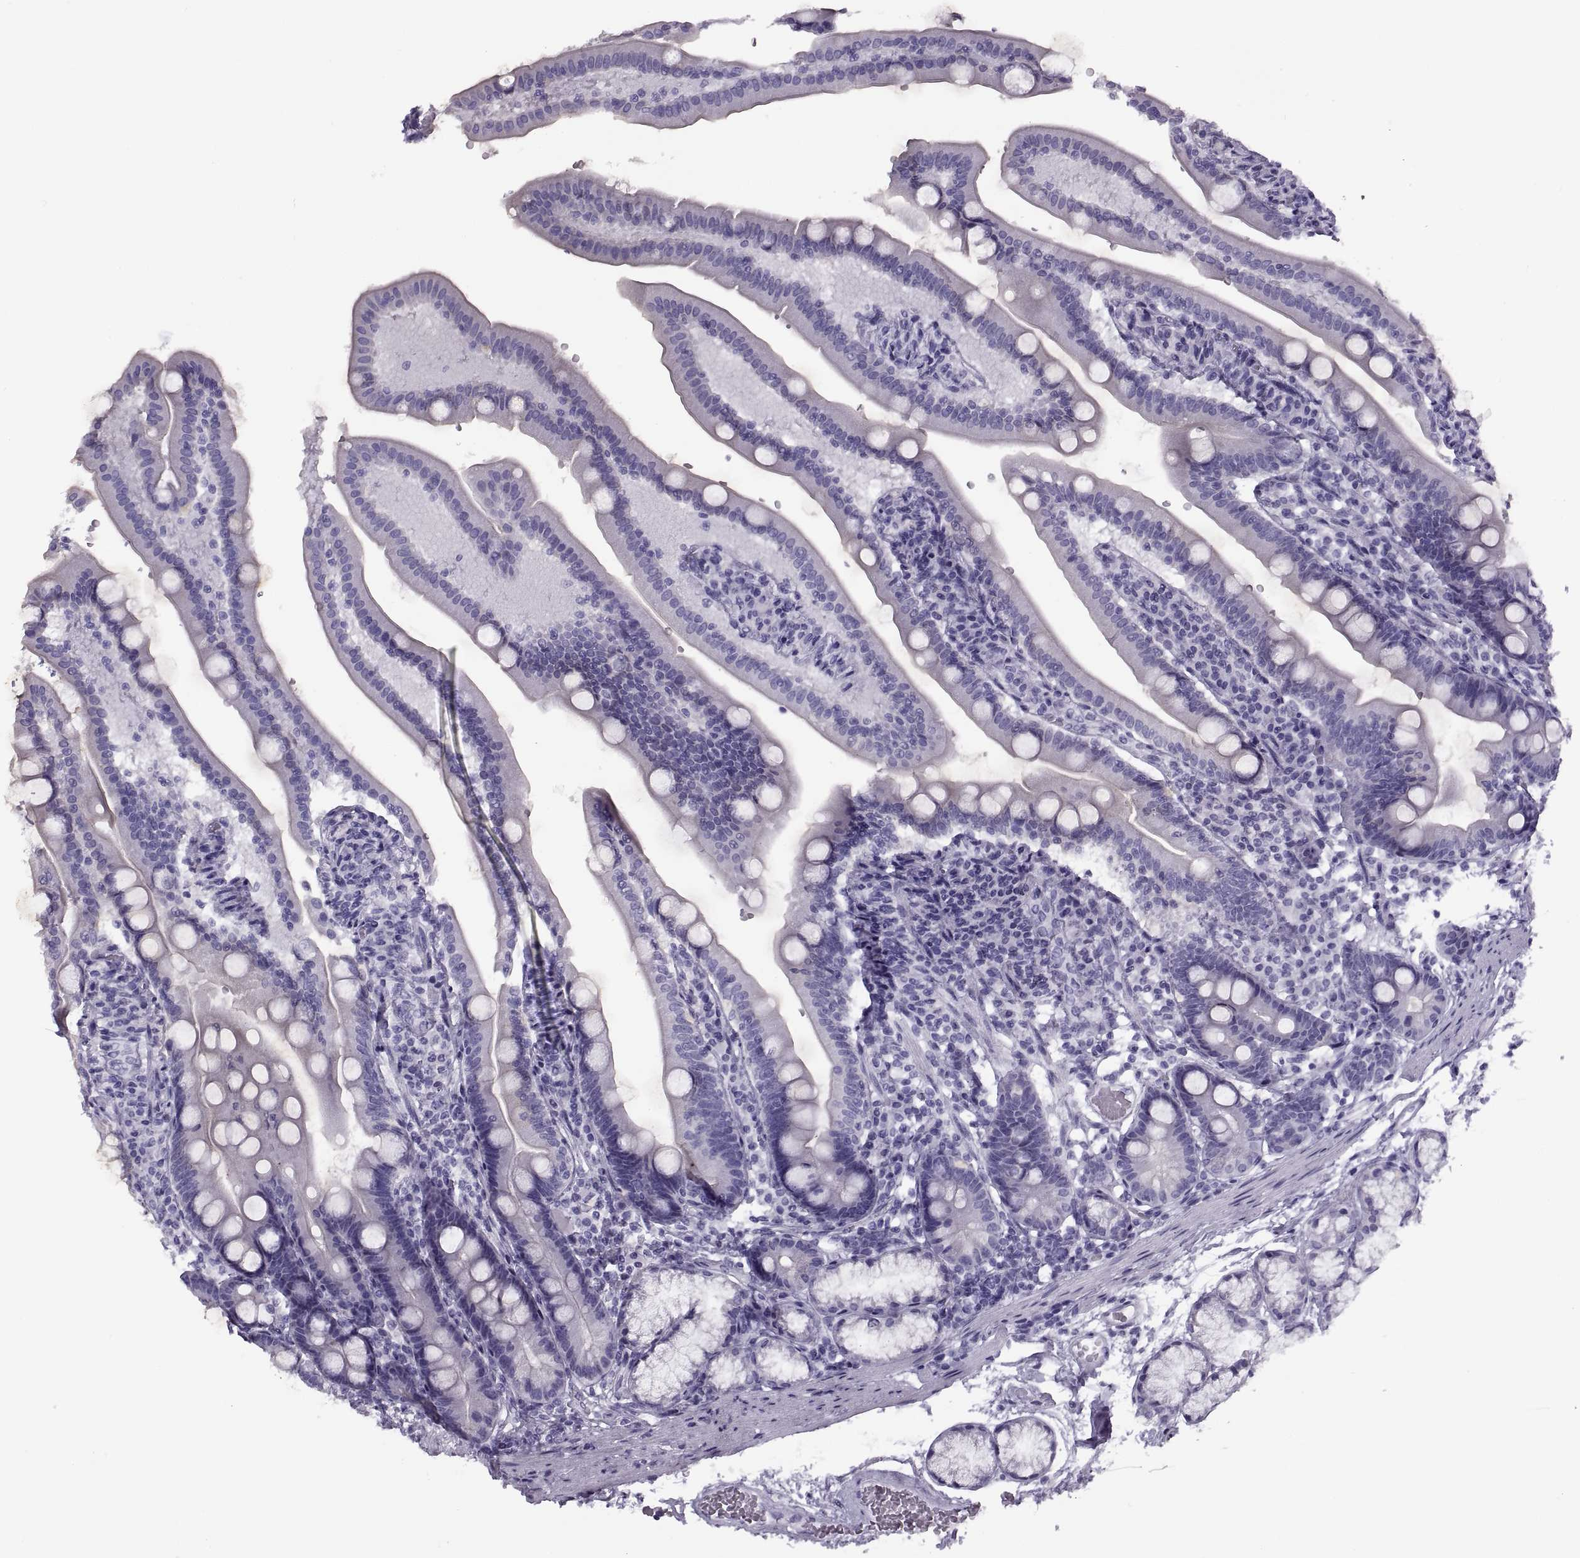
{"staining": {"intensity": "negative", "quantity": "none", "location": "none"}, "tissue": "duodenum", "cell_type": "Glandular cells", "image_type": "normal", "snomed": [{"axis": "morphology", "description": "Normal tissue, NOS"}, {"axis": "topography", "description": "Duodenum"}], "caption": "This is an IHC image of benign human duodenum. There is no expression in glandular cells.", "gene": "RLBP1", "patient": {"sex": "female", "age": 67}}